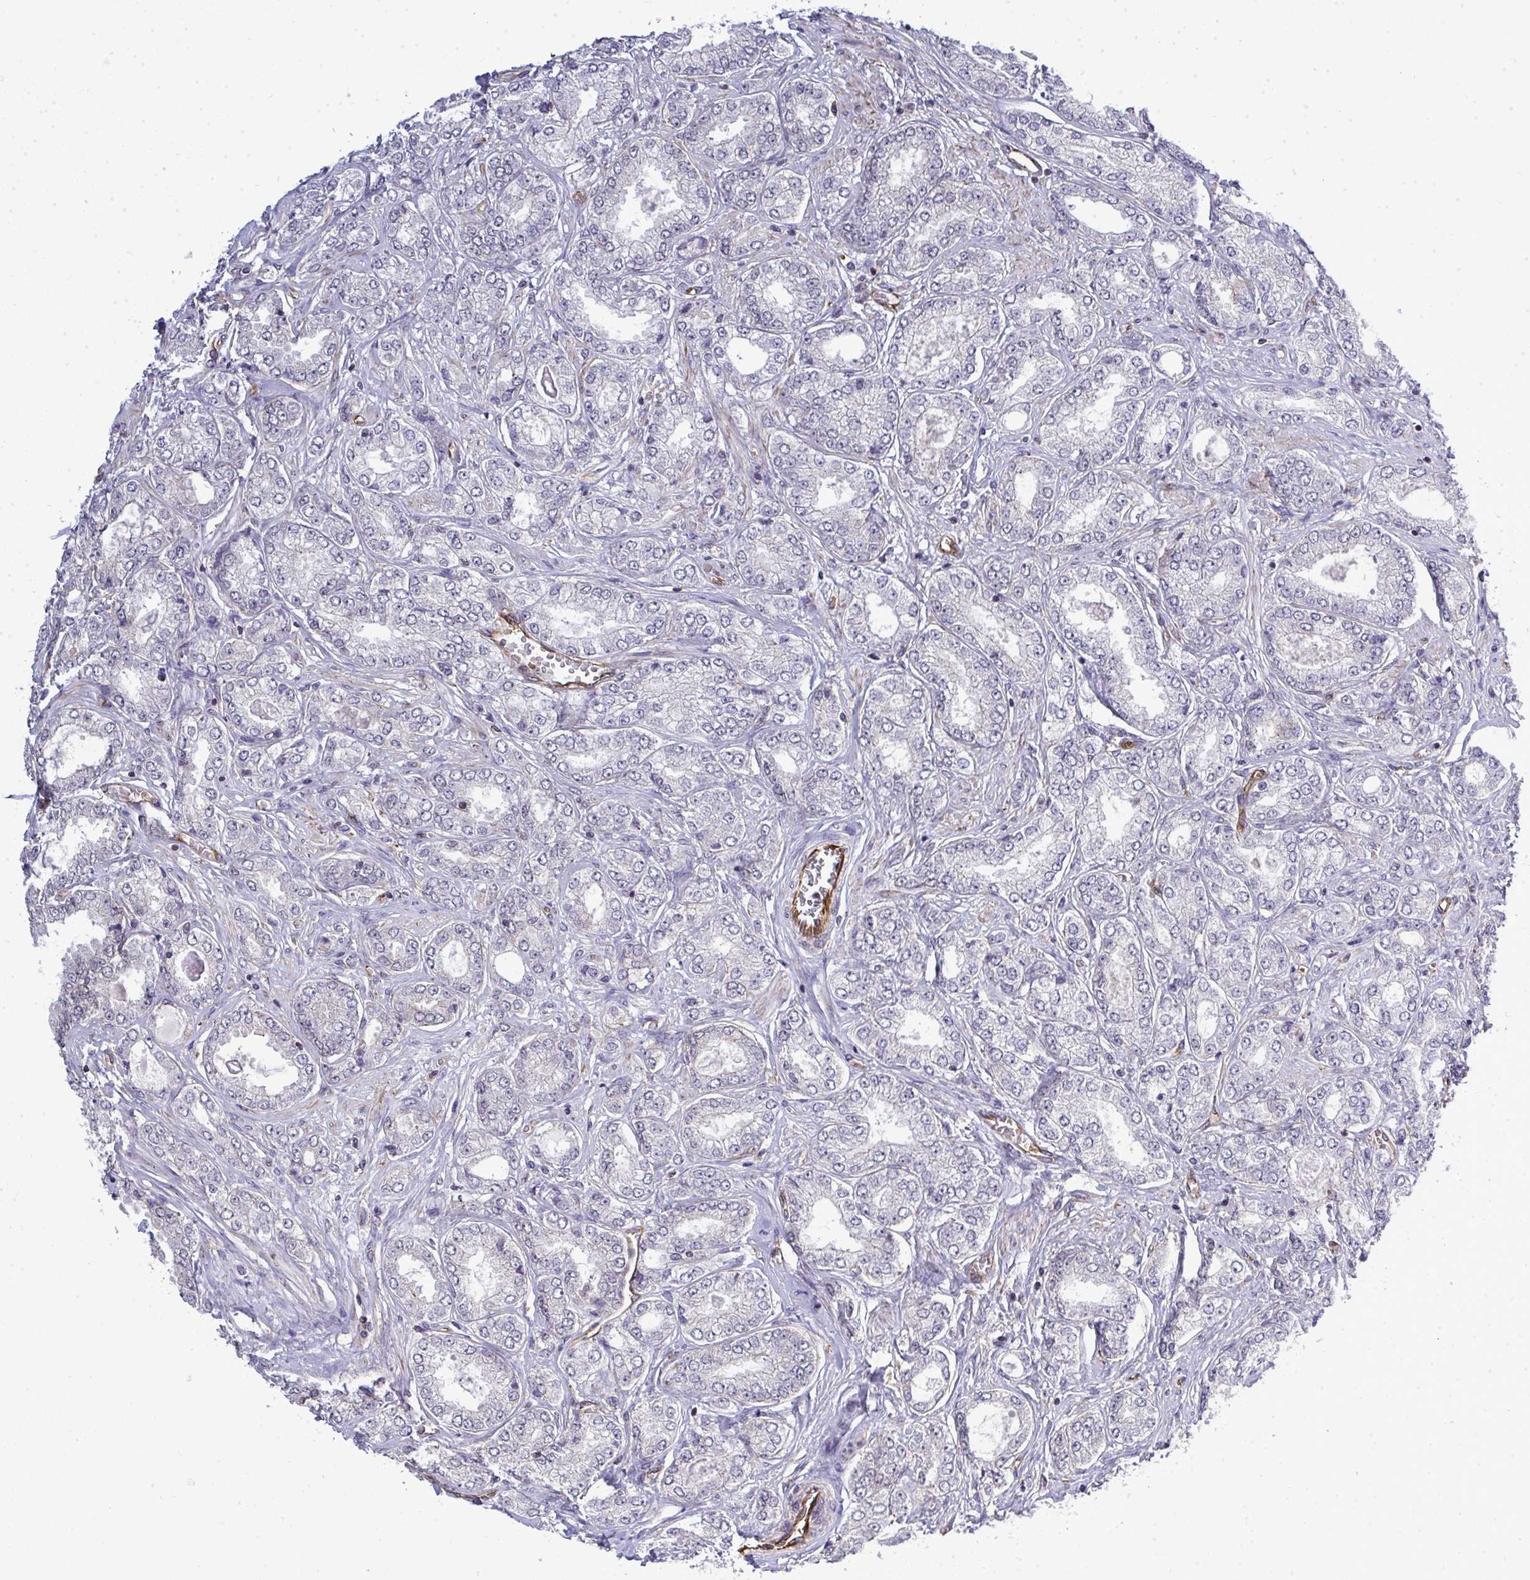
{"staining": {"intensity": "negative", "quantity": "none", "location": "none"}, "tissue": "prostate cancer", "cell_type": "Tumor cells", "image_type": "cancer", "snomed": [{"axis": "morphology", "description": "Adenocarcinoma, High grade"}, {"axis": "topography", "description": "Prostate"}], "caption": "Immunohistochemical staining of human prostate cancer displays no significant positivity in tumor cells.", "gene": "FUT10", "patient": {"sex": "male", "age": 68}}